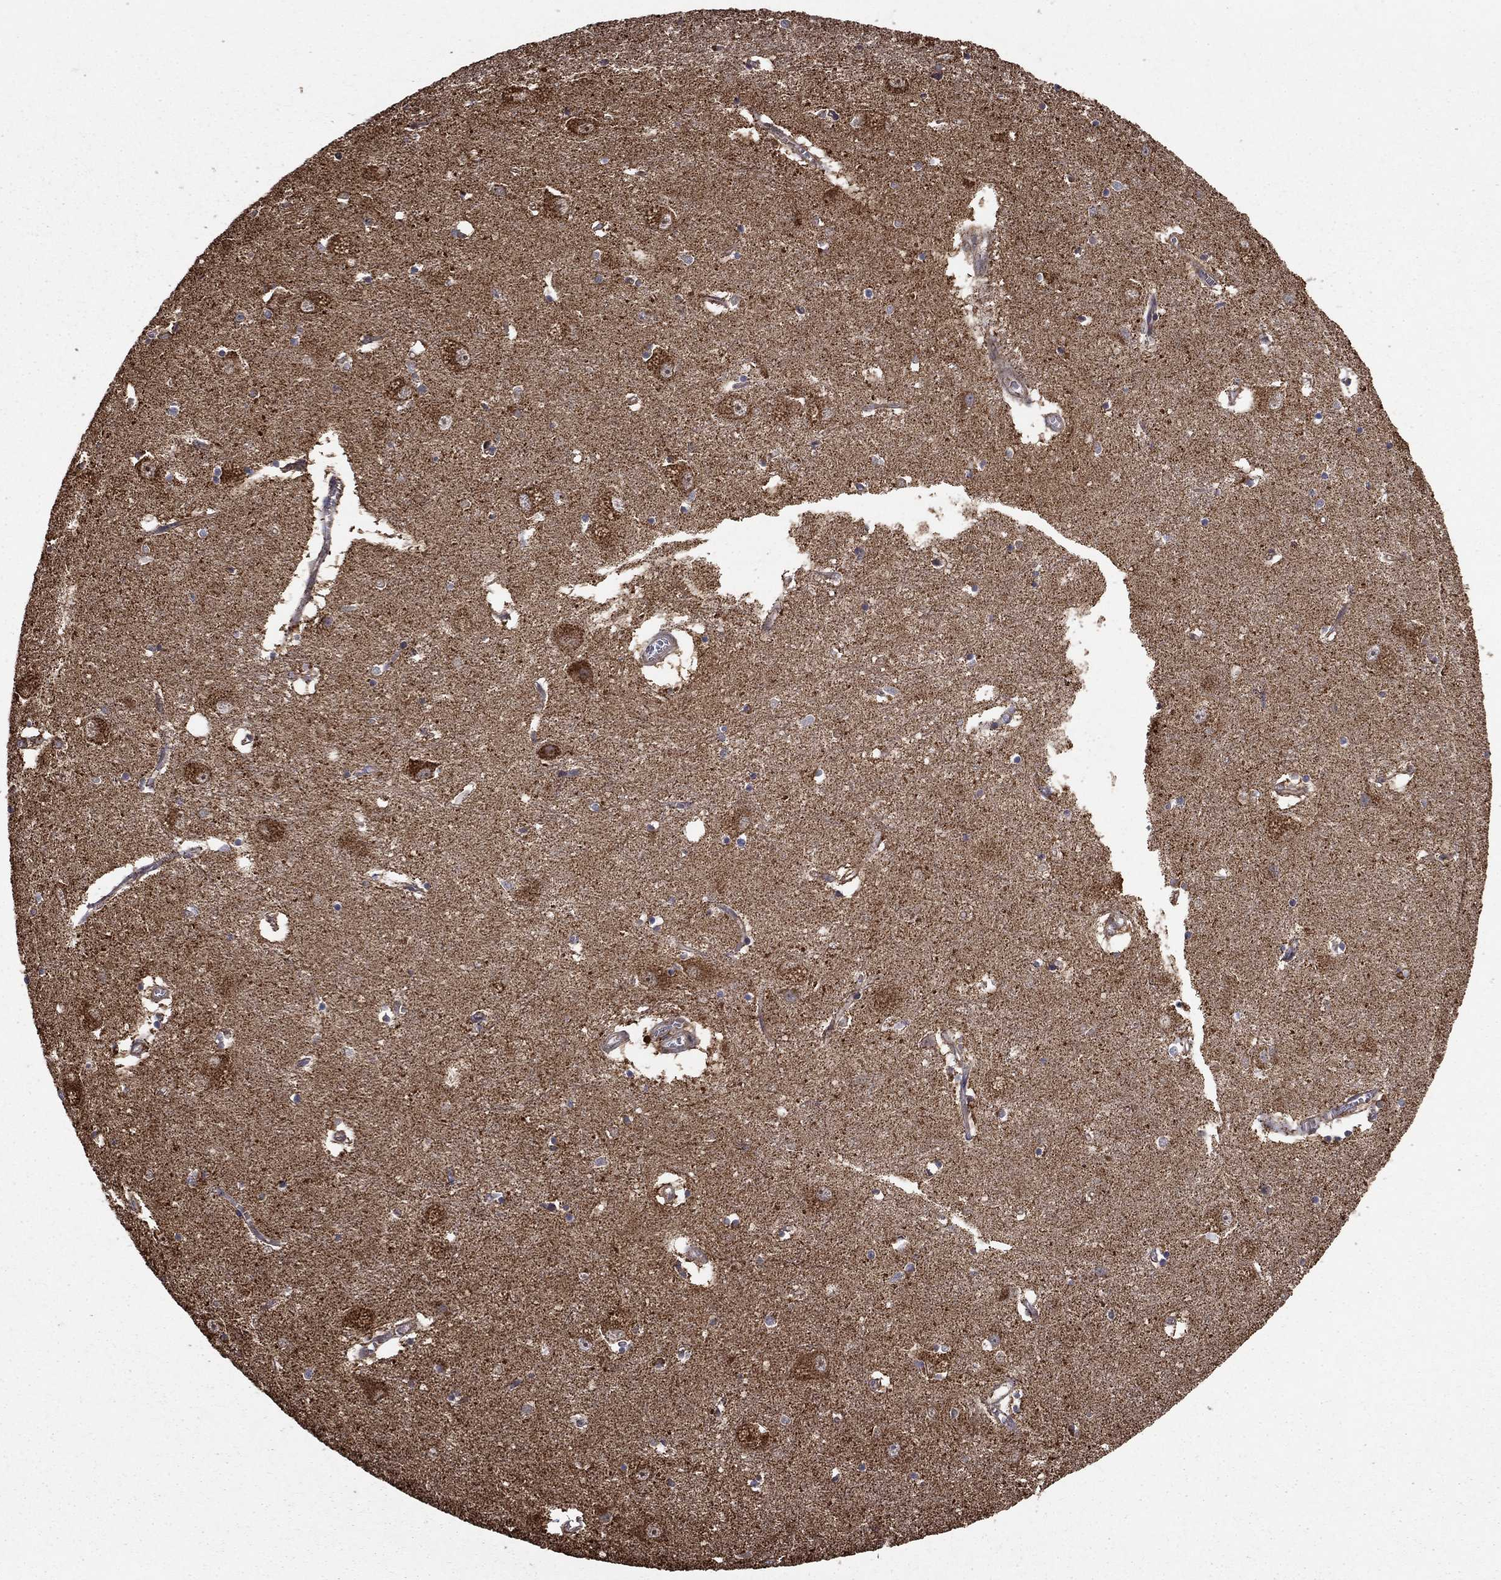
{"staining": {"intensity": "negative", "quantity": "none", "location": "none"}, "tissue": "caudate", "cell_type": "Glial cells", "image_type": "normal", "snomed": [{"axis": "morphology", "description": "Normal tissue, NOS"}, {"axis": "topography", "description": "Lateral ventricle wall"}], "caption": "A micrograph of caudate stained for a protein reveals no brown staining in glial cells.", "gene": "ACOT13", "patient": {"sex": "male", "age": 54}}